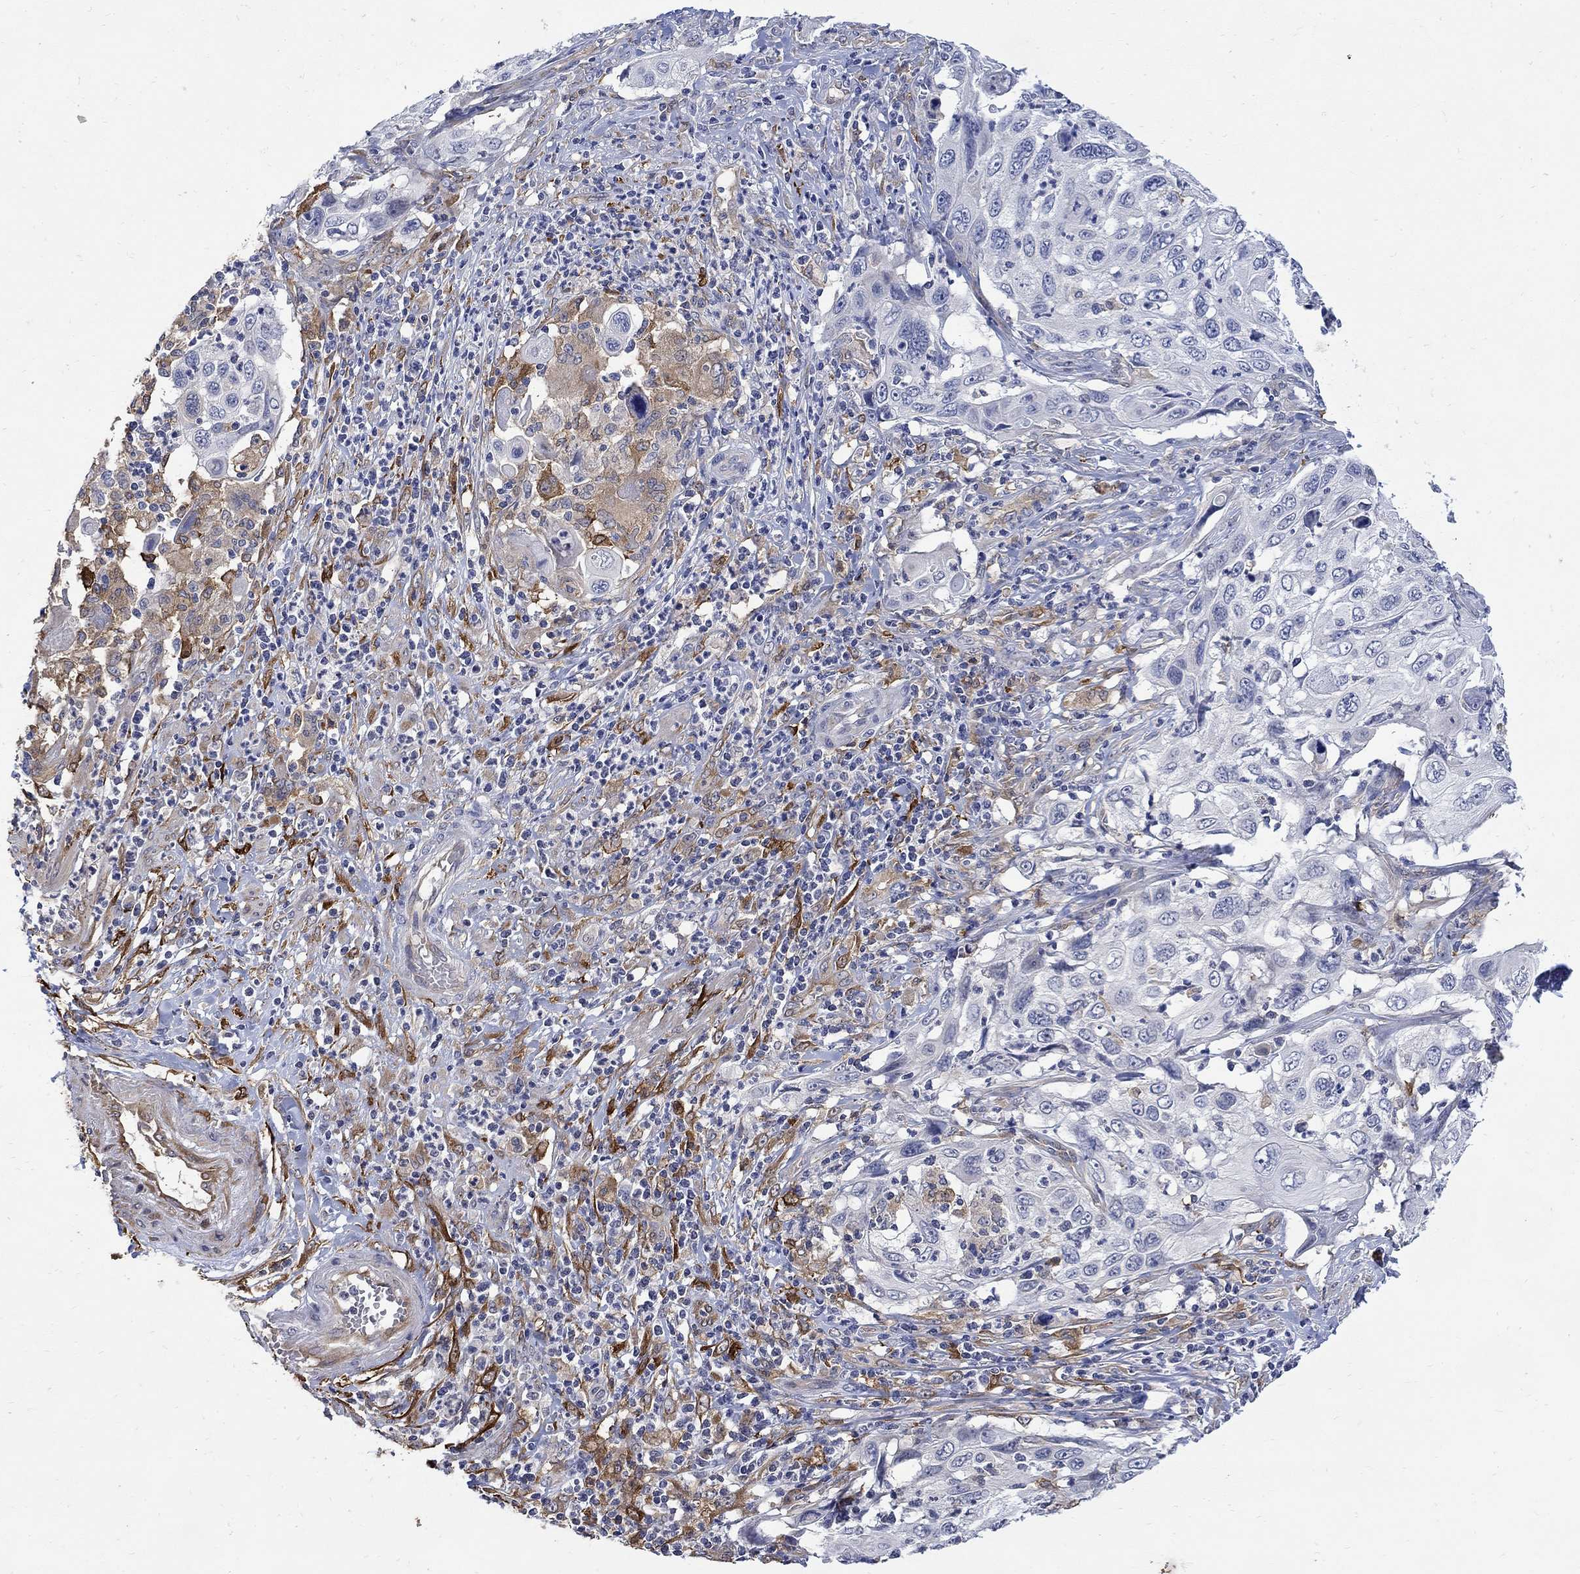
{"staining": {"intensity": "moderate", "quantity": "<25%", "location": "cytoplasmic/membranous"}, "tissue": "cervical cancer", "cell_type": "Tumor cells", "image_type": "cancer", "snomed": [{"axis": "morphology", "description": "Squamous cell carcinoma, NOS"}, {"axis": "topography", "description": "Cervix"}], "caption": "Human squamous cell carcinoma (cervical) stained for a protein (brown) displays moderate cytoplasmic/membranous positive positivity in approximately <25% of tumor cells.", "gene": "TGM2", "patient": {"sex": "female", "age": 70}}